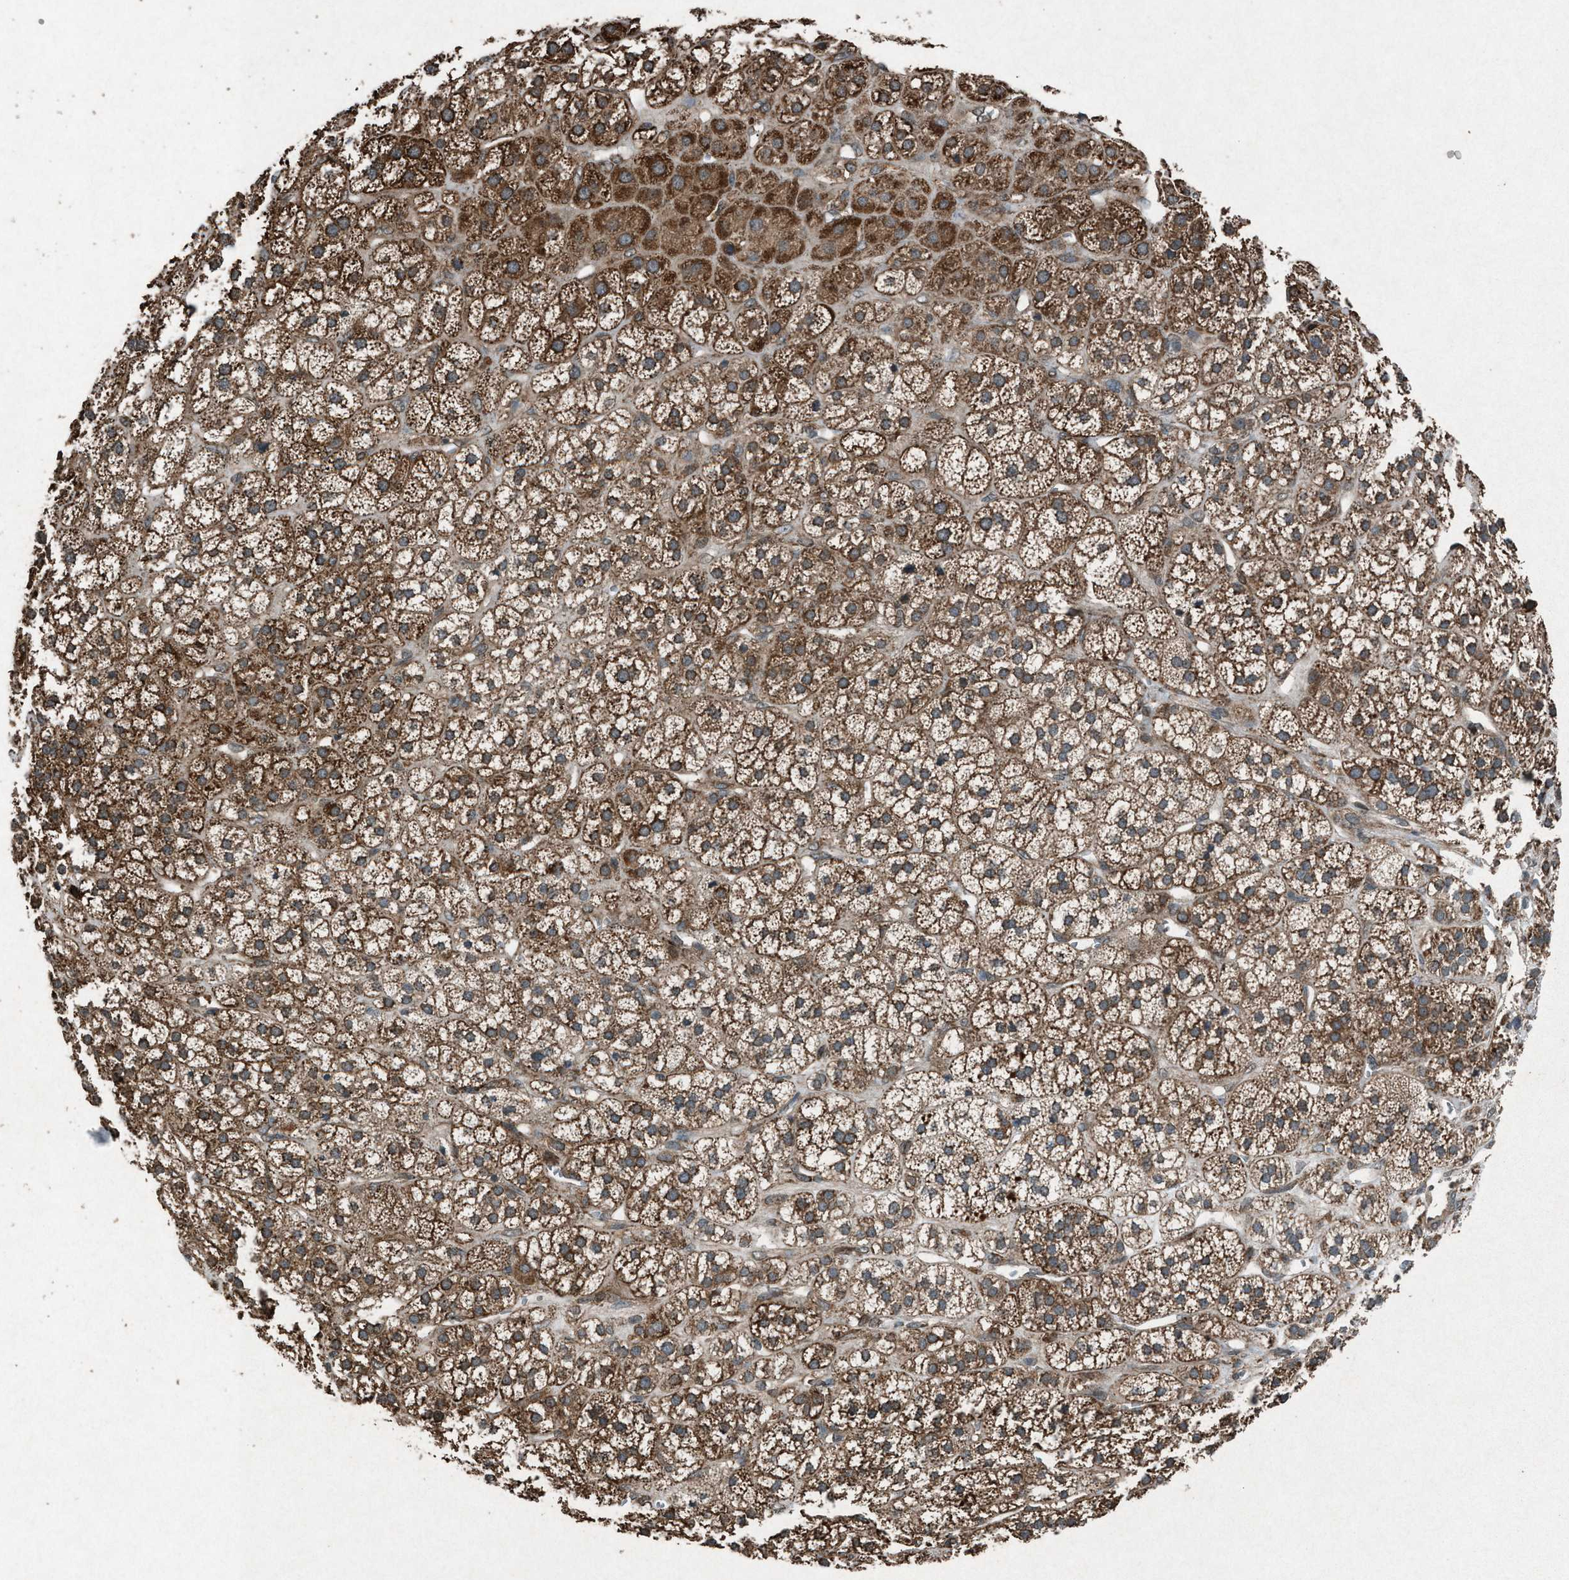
{"staining": {"intensity": "moderate", "quantity": ">75%", "location": "cytoplasmic/membranous"}, "tissue": "adrenal gland", "cell_type": "Glandular cells", "image_type": "normal", "snomed": [{"axis": "morphology", "description": "Normal tissue, NOS"}, {"axis": "topography", "description": "Adrenal gland"}], "caption": "Adrenal gland stained with IHC displays moderate cytoplasmic/membranous positivity in about >75% of glandular cells.", "gene": "CALR", "patient": {"sex": "male", "age": 56}}